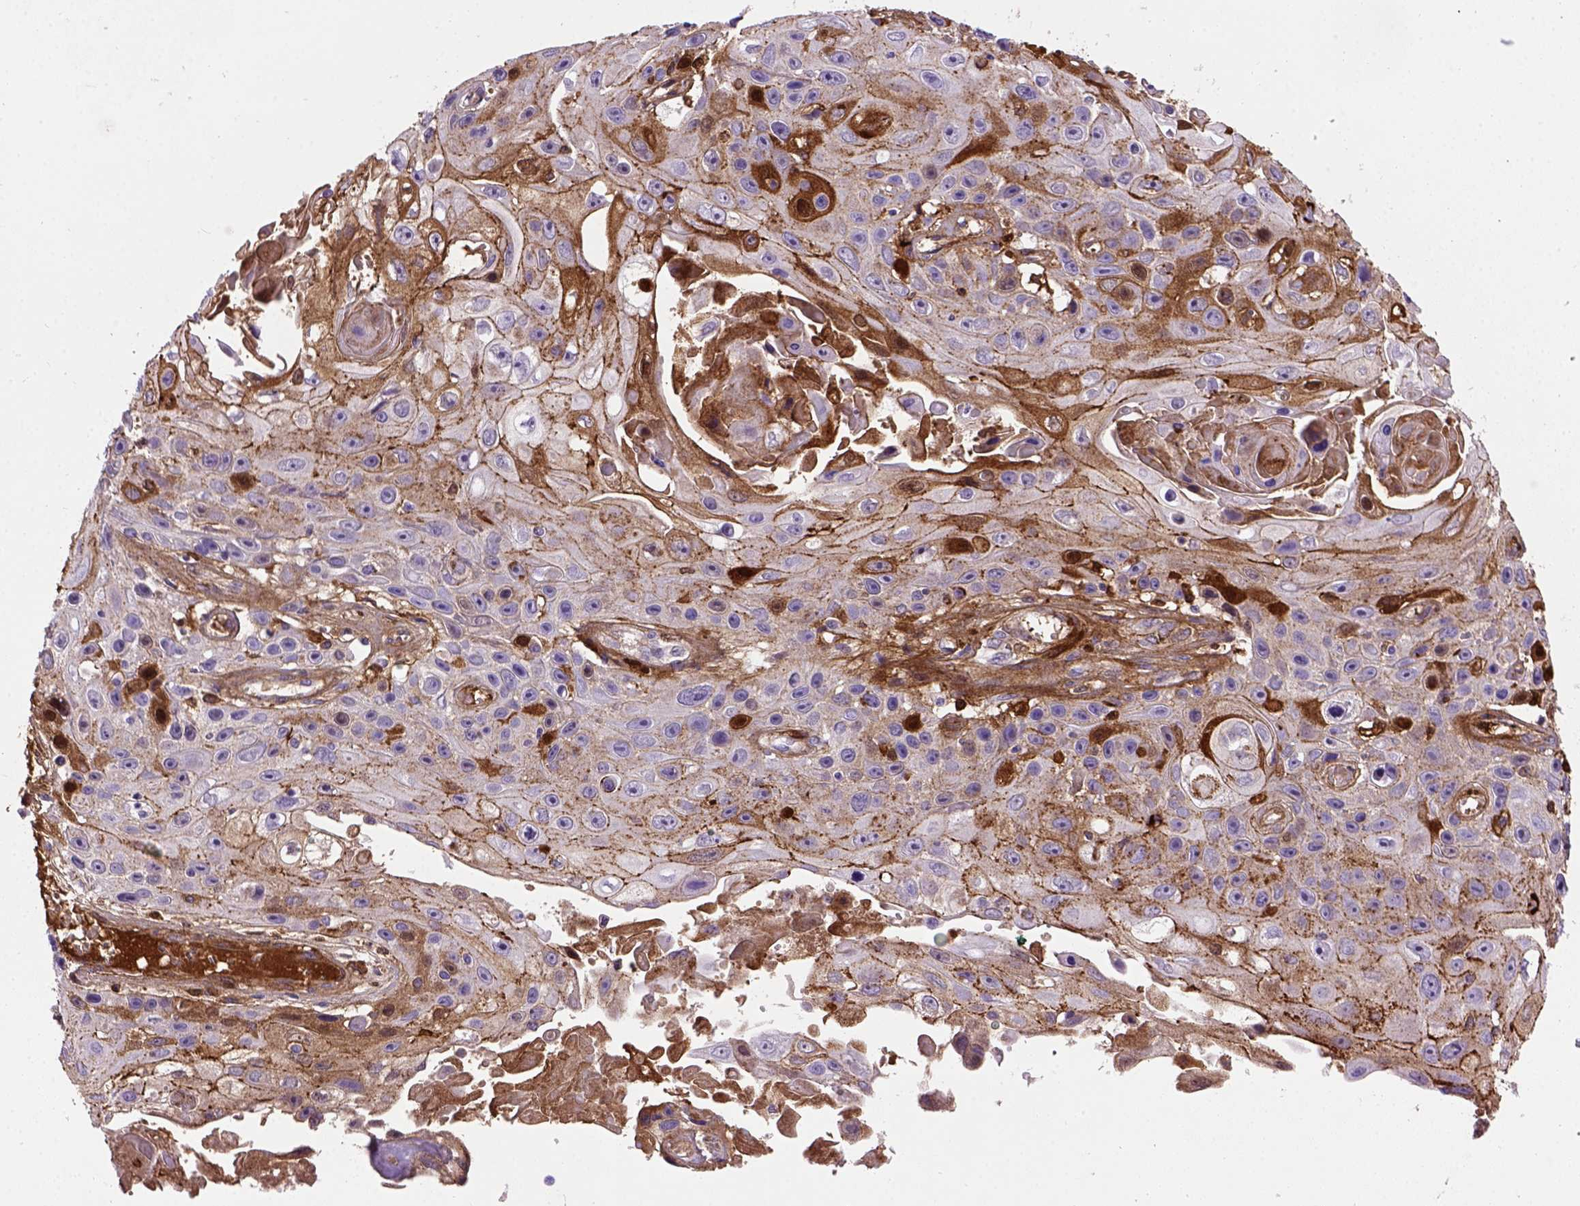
{"staining": {"intensity": "moderate", "quantity": "25%-75%", "location": "cytoplasmic/membranous"}, "tissue": "skin cancer", "cell_type": "Tumor cells", "image_type": "cancer", "snomed": [{"axis": "morphology", "description": "Squamous cell carcinoma, NOS"}, {"axis": "topography", "description": "Skin"}], "caption": "Protein staining reveals moderate cytoplasmic/membranous positivity in approximately 25%-75% of tumor cells in skin cancer (squamous cell carcinoma).", "gene": "CDH1", "patient": {"sex": "male", "age": 82}}